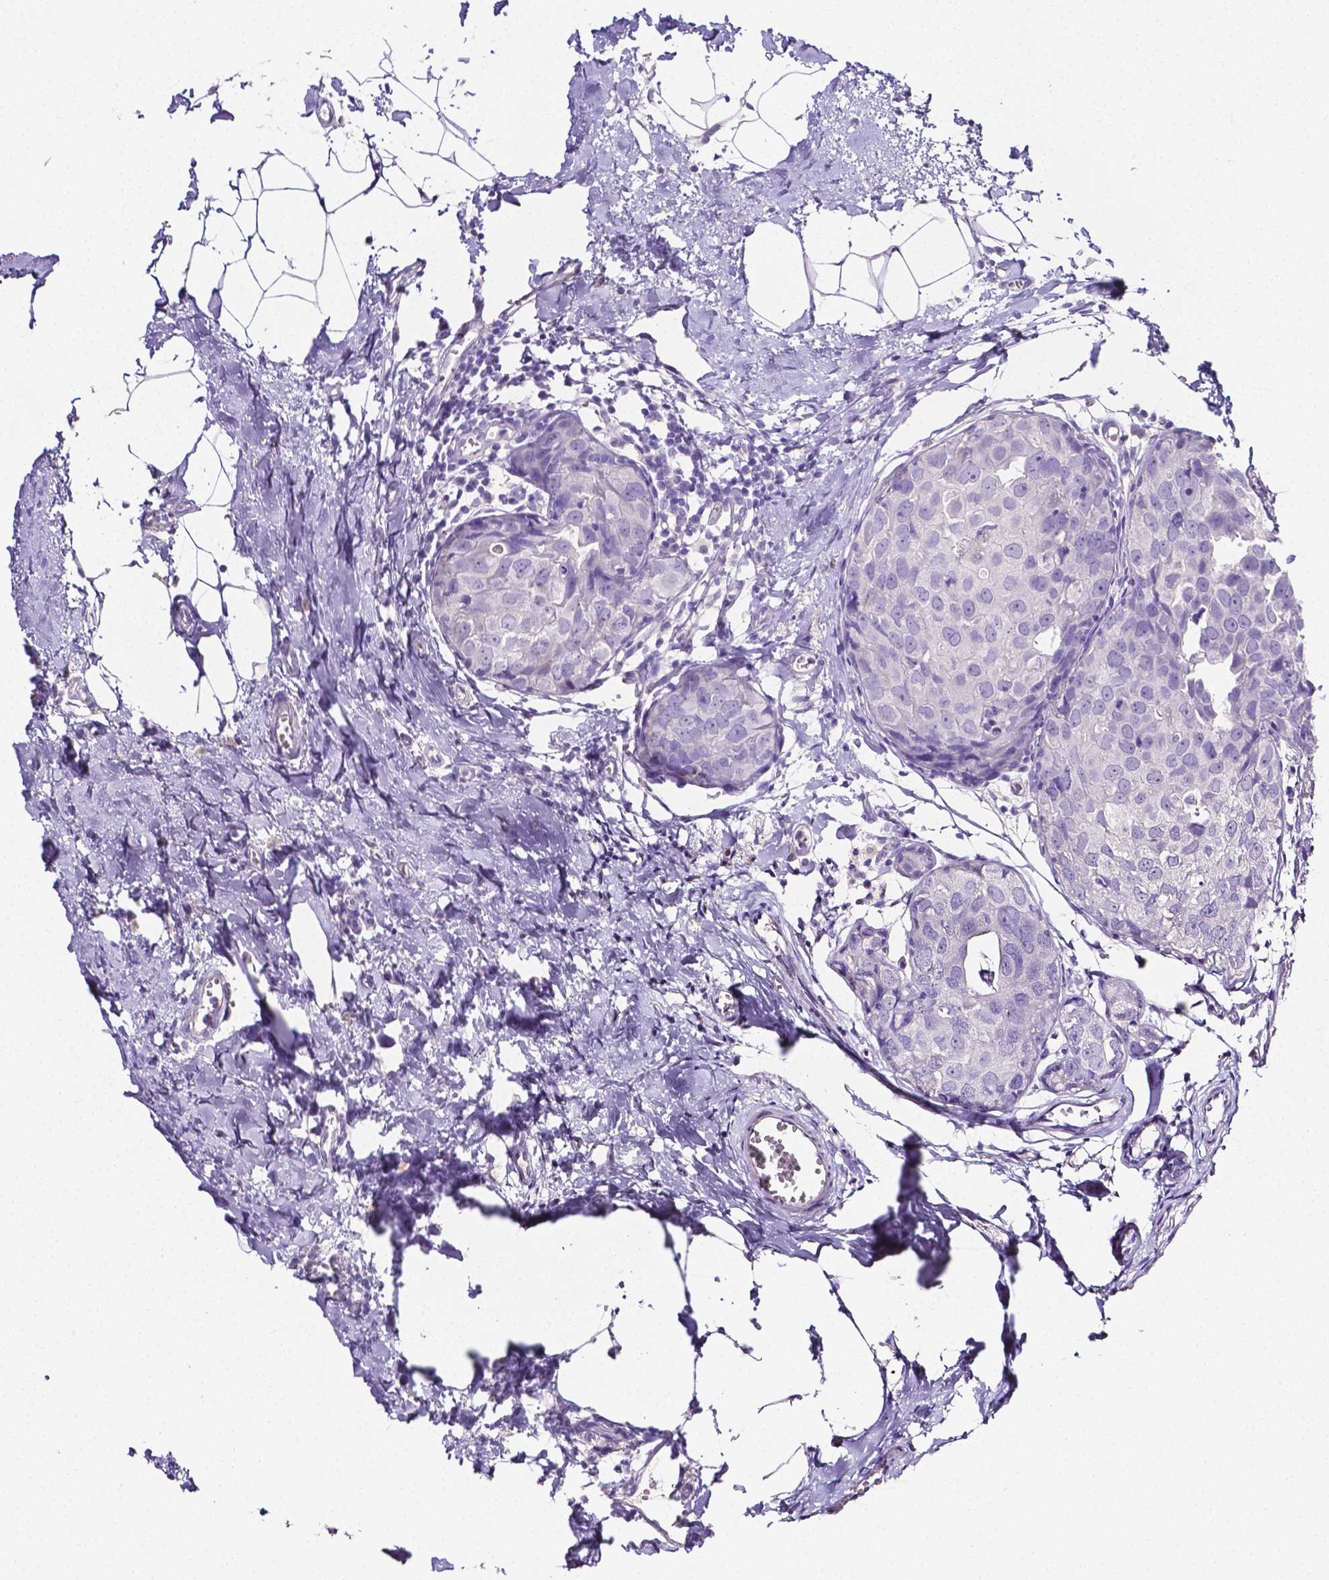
{"staining": {"intensity": "negative", "quantity": "none", "location": "none"}, "tissue": "breast cancer", "cell_type": "Tumor cells", "image_type": "cancer", "snomed": [{"axis": "morphology", "description": "Duct carcinoma"}, {"axis": "topography", "description": "Breast"}], "caption": "Breast intraductal carcinoma stained for a protein using IHC reveals no staining tumor cells.", "gene": "SLC22A2", "patient": {"sex": "female", "age": 38}}